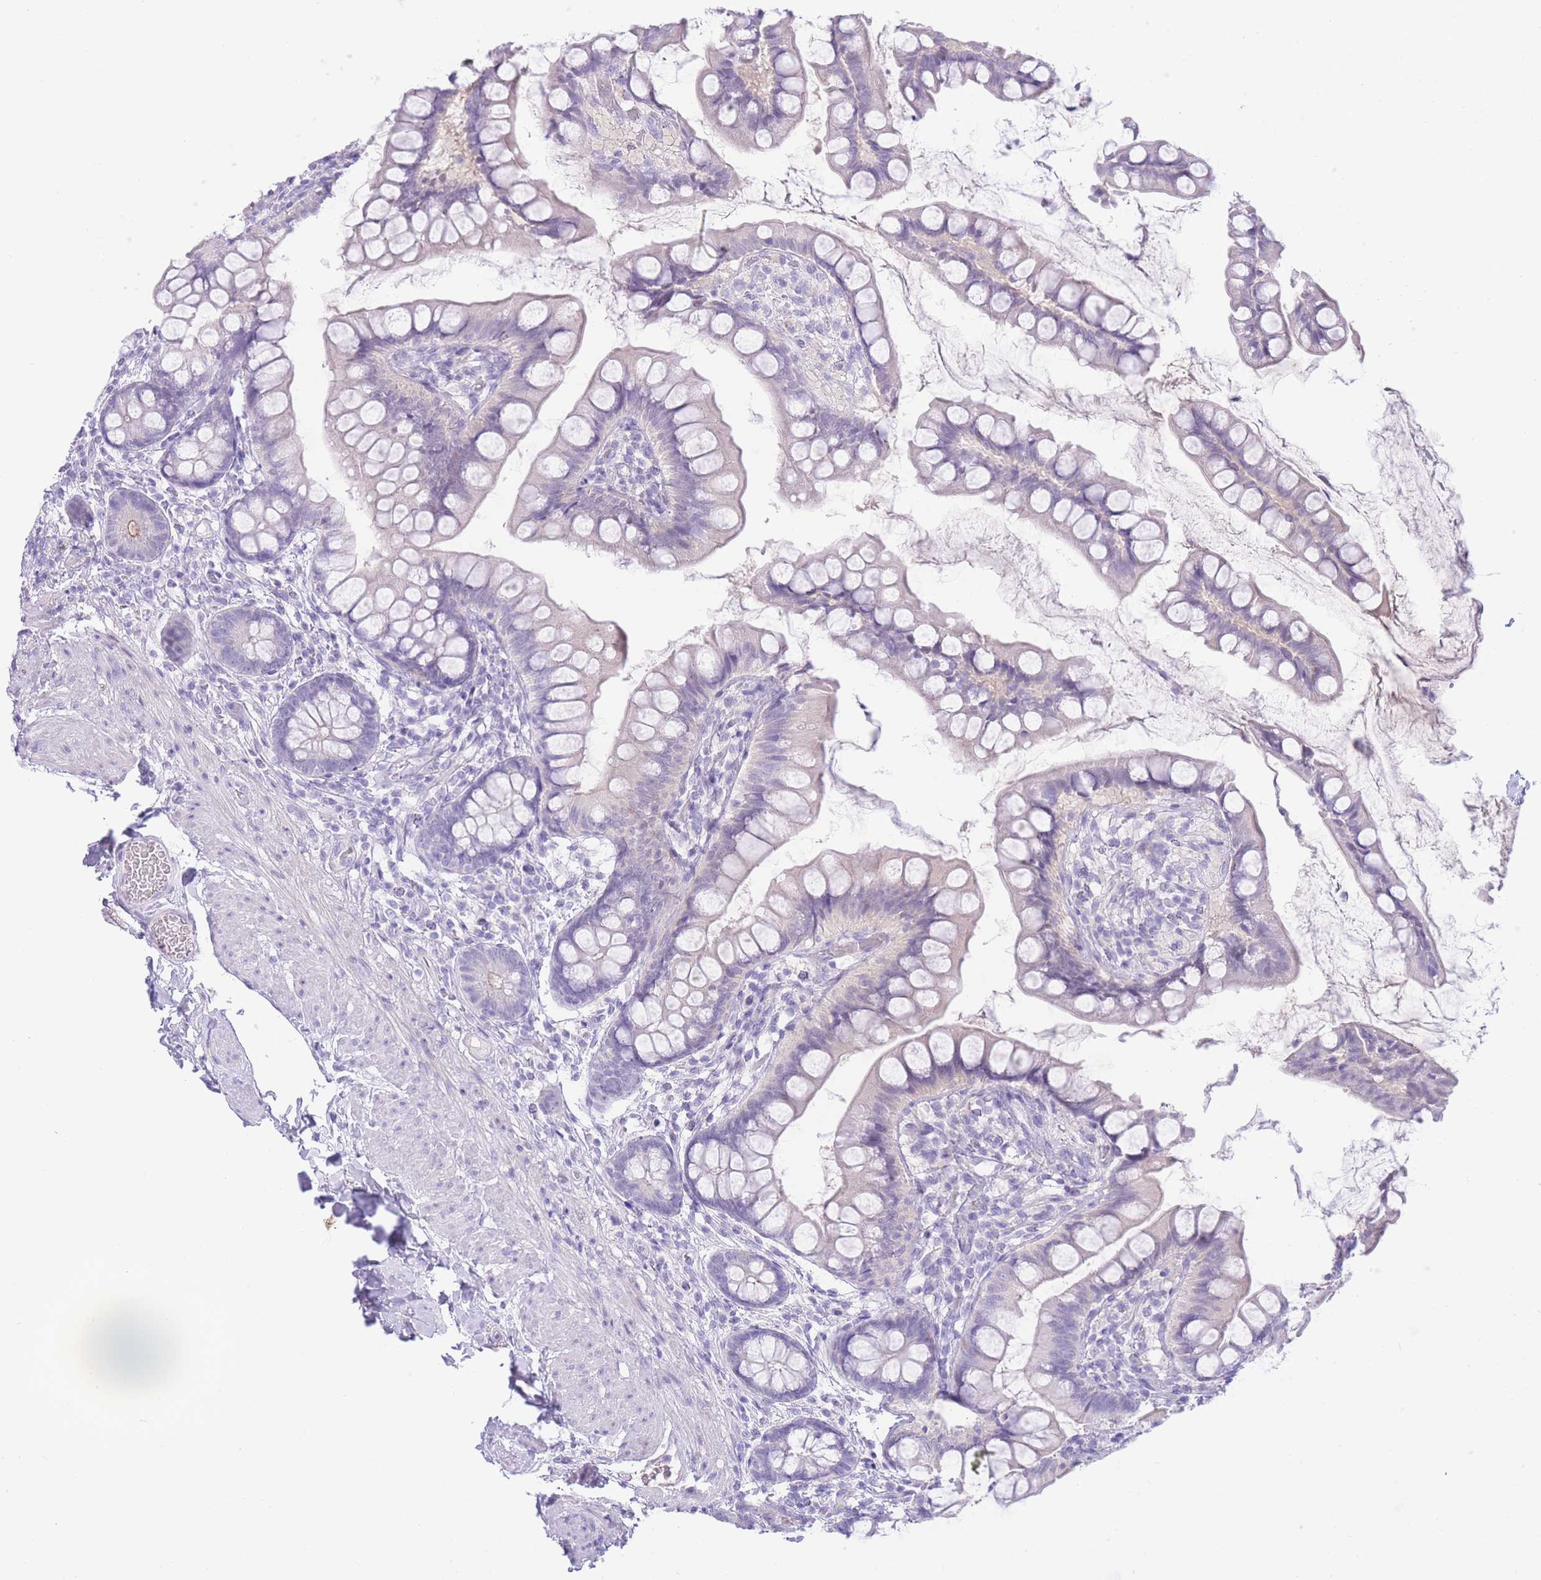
{"staining": {"intensity": "negative", "quantity": "none", "location": "none"}, "tissue": "small intestine", "cell_type": "Glandular cells", "image_type": "normal", "snomed": [{"axis": "morphology", "description": "Normal tissue, NOS"}, {"axis": "topography", "description": "Small intestine"}], "caption": "High power microscopy image of an immunohistochemistry (IHC) histopathology image of benign small intestine, revealing no significant staining in glandular cells.", "gene": "ZNF212", "patient": {"sex": "male", "age": 70}}